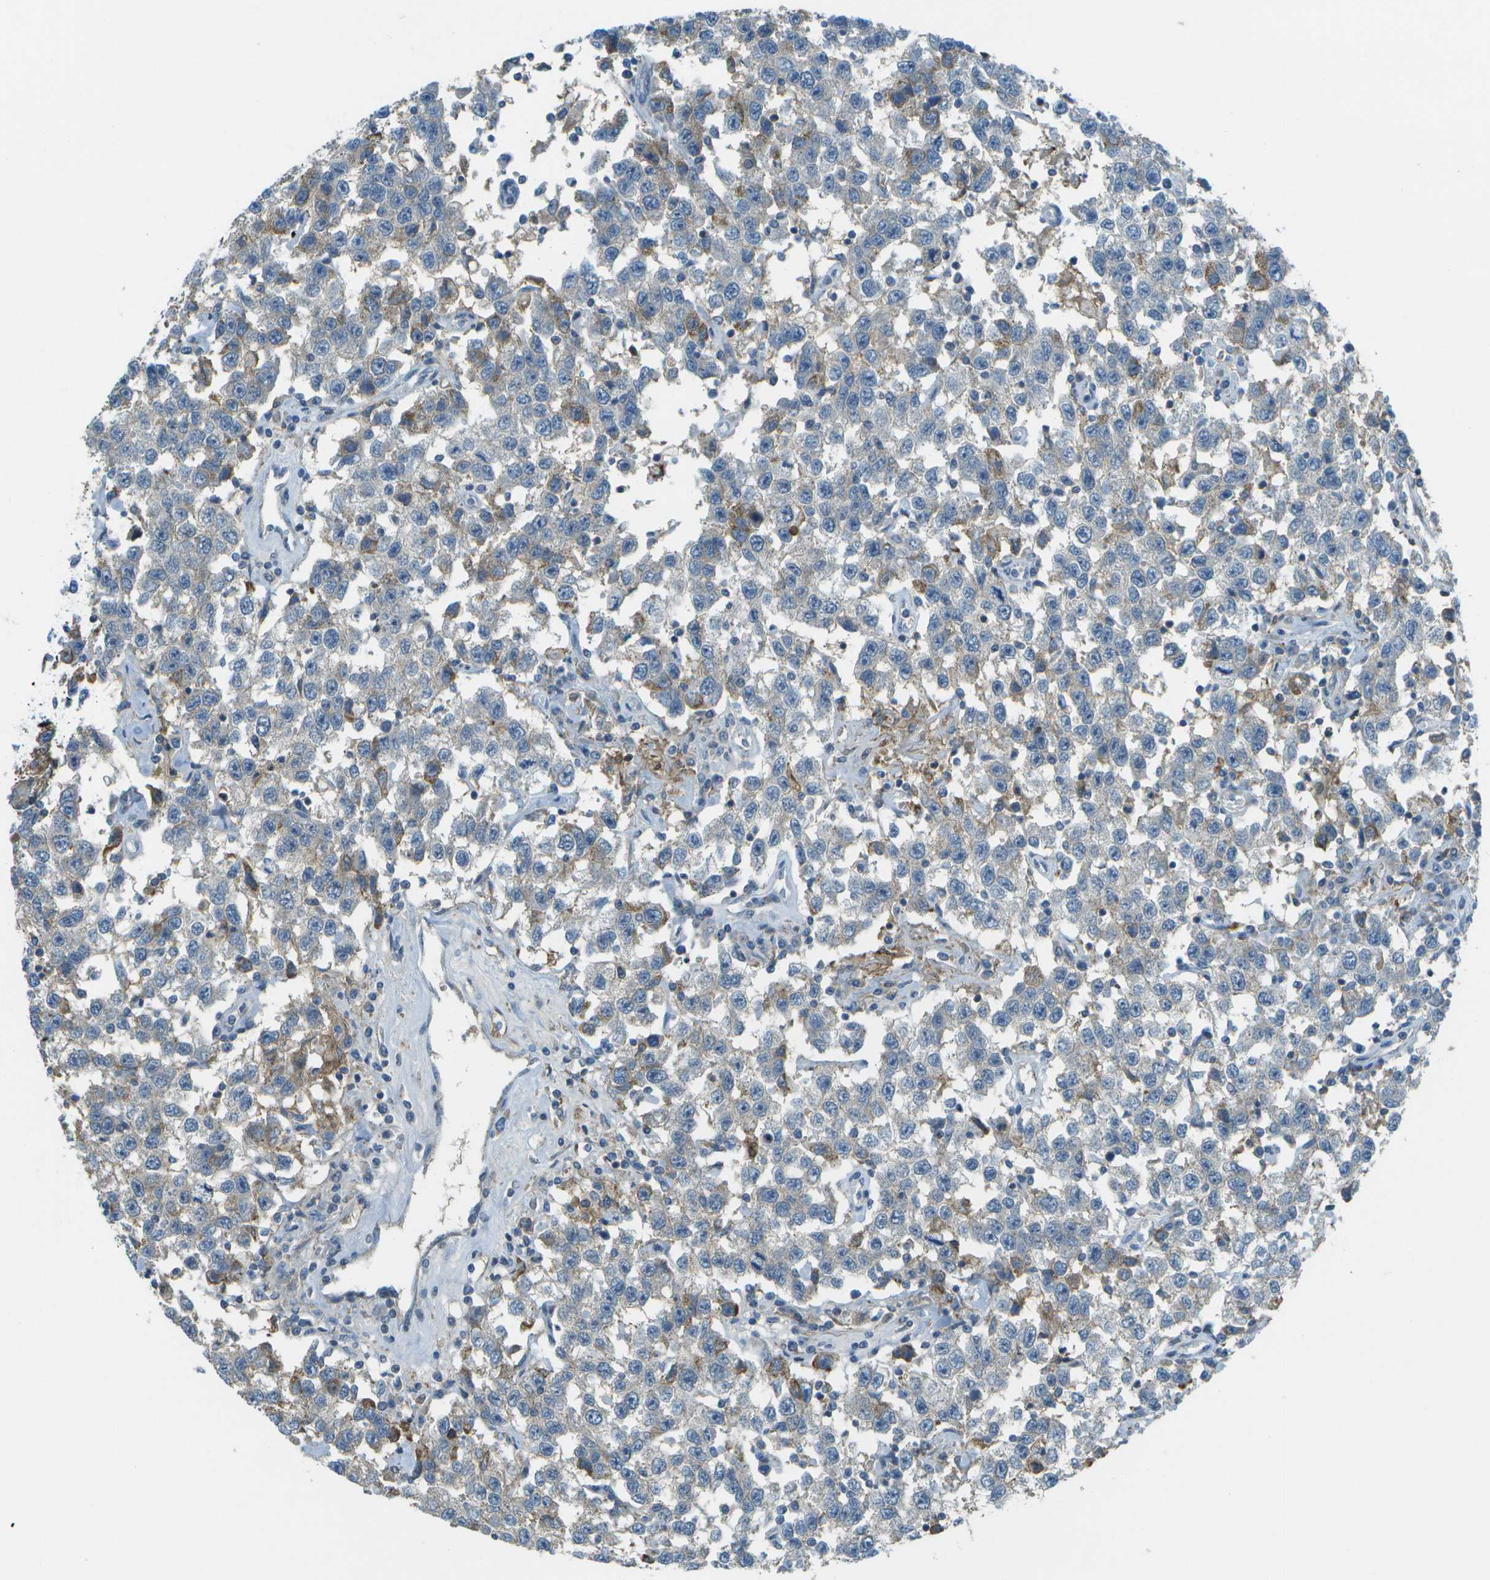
{"staining": {"intensity": "moderate", "quantity": "25%-75%", "location": "cytoplasmic/membranous"}, "tissue": "testis cancer", "cell_type": "Tumor cells", "image_type": "cancer", "snomed": [{"axis": "morphology", "description": "Seminoma, NOS"}, {"axis": "topography", "description": "Testis"}], "caption": "High-power microscopy captured an IHC histopathology image of testis cancer, revealing moderate cytoplasmic/membranous positivity in approximately 25%-75% of tumor cells.", "gene": "LRRC66", "patient": {"sex": "male", "age": 41}}